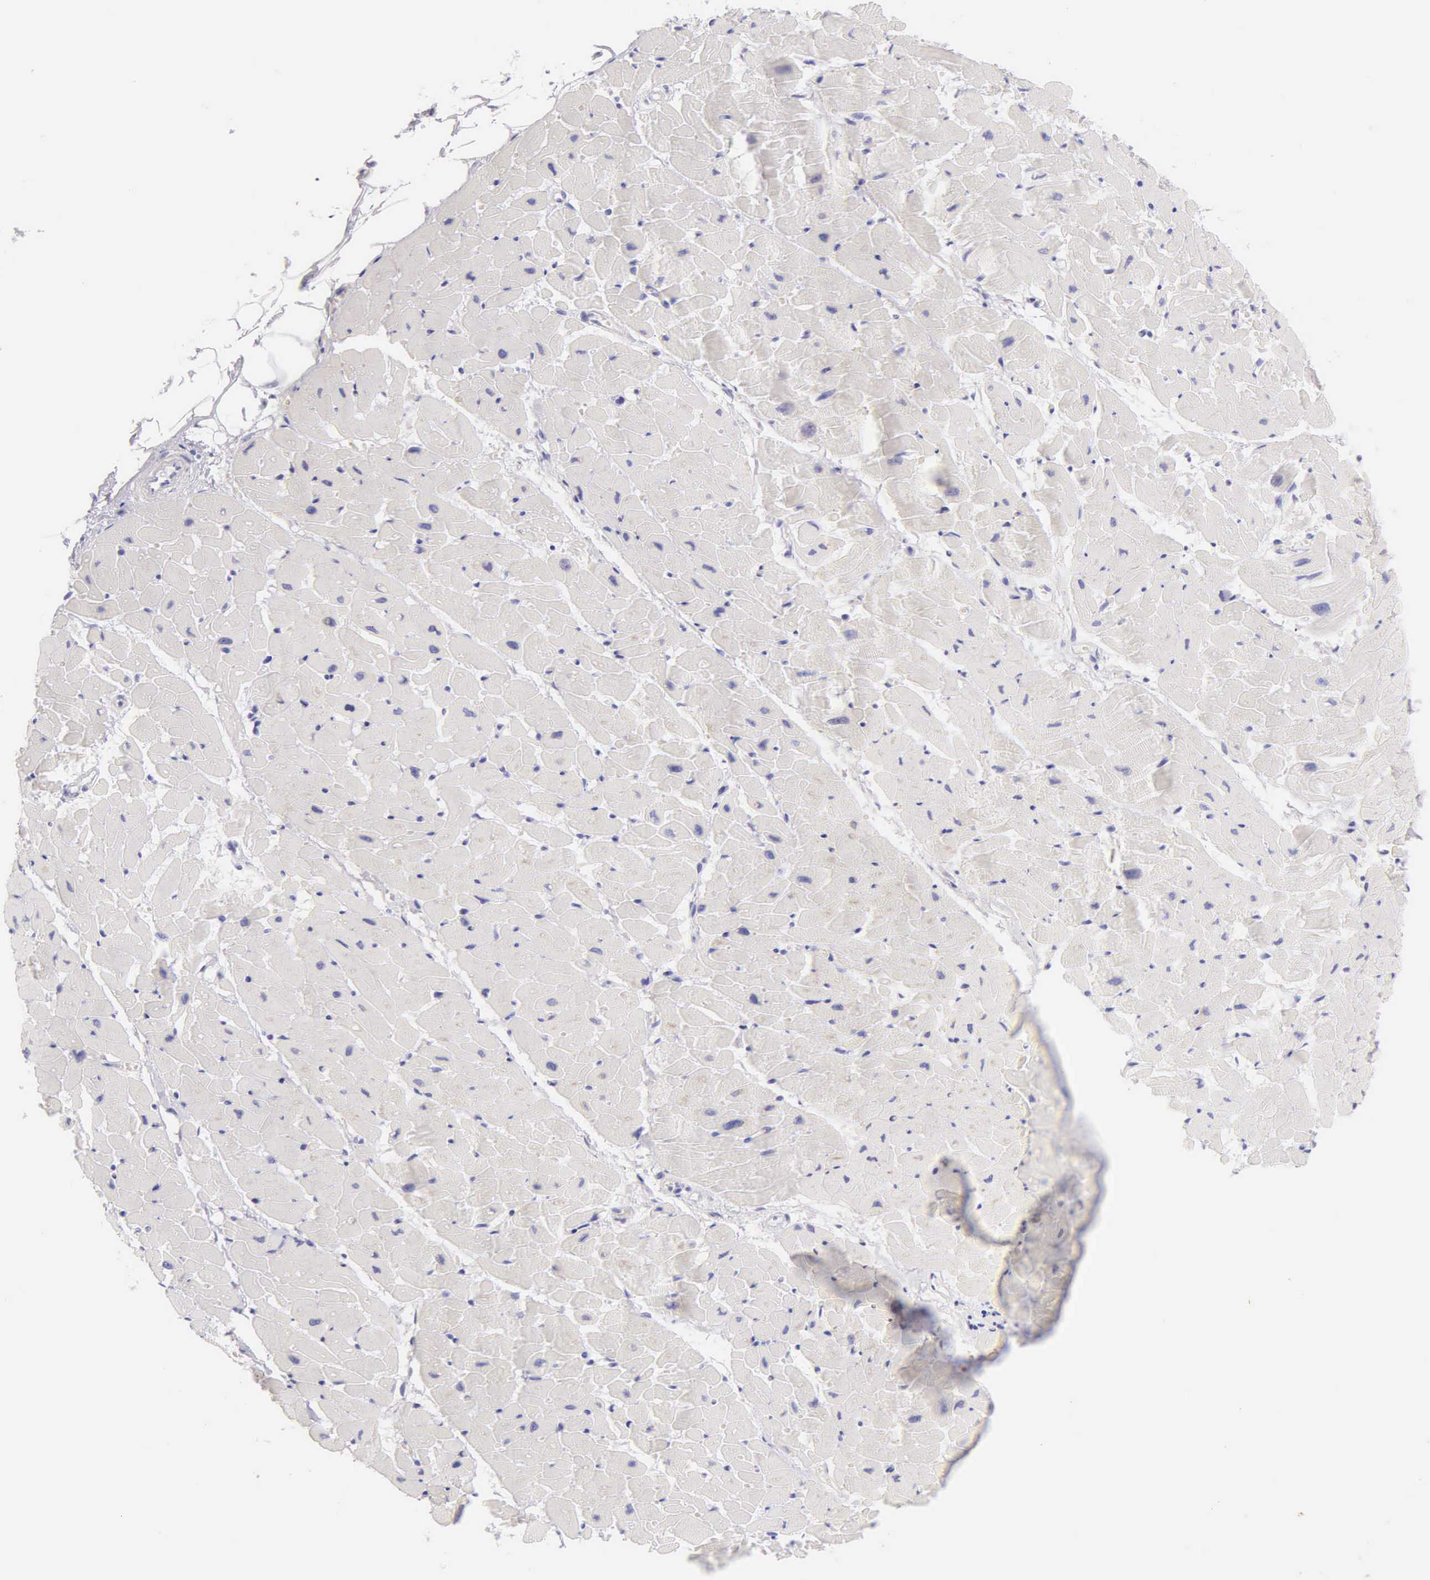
{"staining": {"intensity": "negative", "quantity": "none", "location": "none"}, "tissue": "heart muscle", "cell_type": "Cardiomyocytes", "image_type": "normal", "snomed": [{"axis": "morphology", "description": "Normal tissue, NOS"}, {"axis": "topography", "description": "Heart"}], "caption": "Cardiomyocytes are negative for protein expression in normal human heart muscle. (DAB immunohistochemistry (IHC) with hematoxylin counter stain).", "gene": "KRT14", "patient": {"sex": "female", "age": 19}}